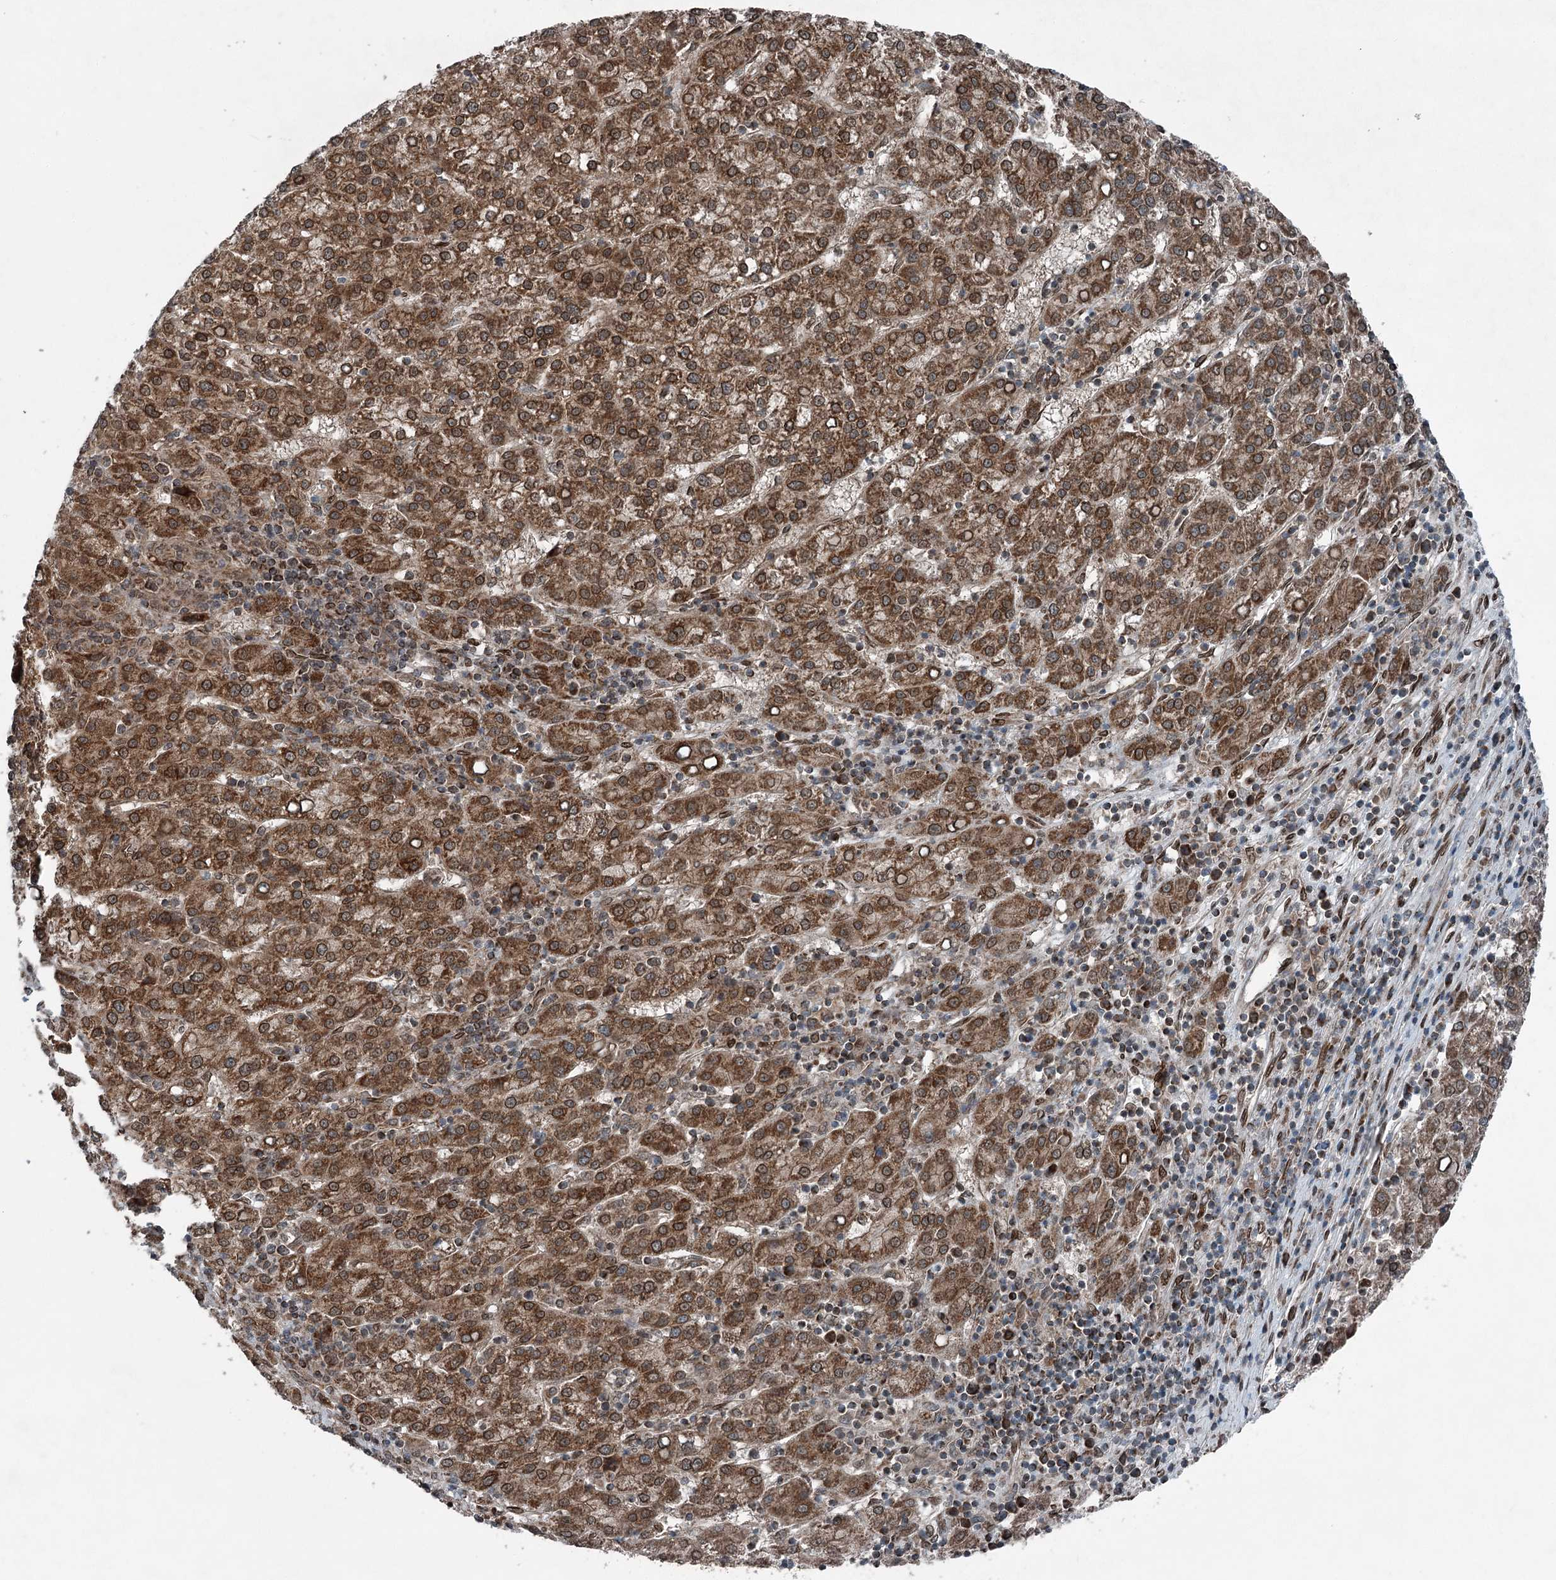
{"staining": {"intensity": "strong", "quantity": ">75%", "location": "cytoplasmic/membranous"}, "tissue": "liver cancer", "cell_type": "Tumor cells", "image_type": "cancer", "snomed": [{"axis": "morphology", "description": "Carcinoma, Hepatocellular, NOS"}, {"axis": "topography", "description": "Liver"}], "caption": "DAB immunohistochemical staining of human liver hepatocellular carcinoma exhibits strong cytoplasmic/membranous protein expression in about >75% of tumor cells. The staining was performed using DAB, with brown indicating positive protein expression. Nuclei are stained blue with hematoxylin.", "gene": "BCKDHA", "patient": {"sex": "female", "age": 58}}